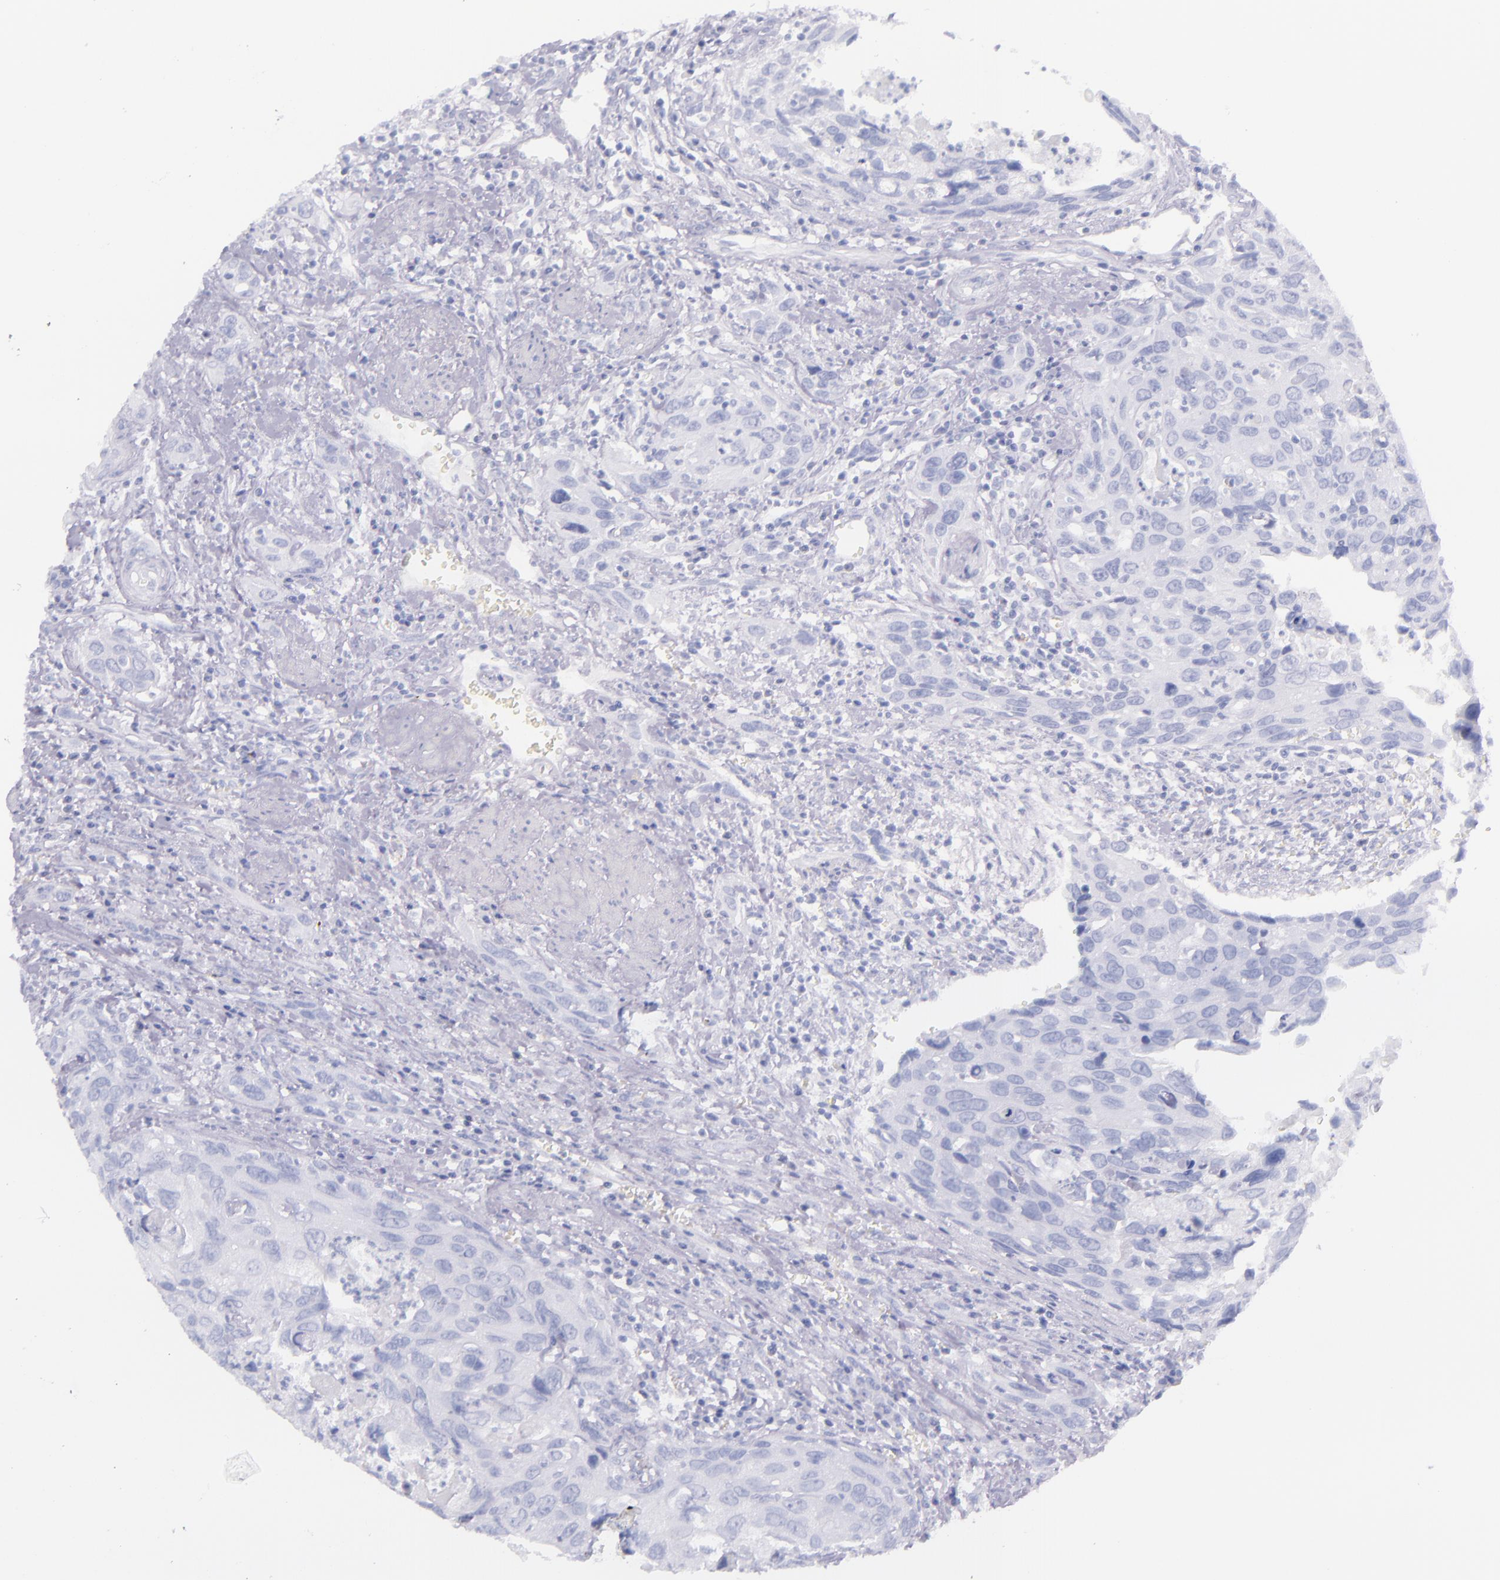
{"staining": {"intensity": "negative", "quantity": "none", "location": "none"}, "tissue": "urothelial cancer", "cell_type": "Tumor cells", "image_type": "cancer", "snomed": [{"axis": "morphology", "description": "Urothelial carcinoma, High grade"}, {"axis": "topography", "description": "Urinary bladder"}], "caption": "High magnification brightfield microscopy of urothelial carcinoma (high-grade) stained with DAB (brown) and counterstained with hematoxylin (blue): tumor cells show no significant expression. (Stains: DAB (3,3'-diaminobenzidine) immunohistochemistry with hematoxylin counter stain, Microscopy: brightfield microscopy at high magnification).", "gene": "SFTPB", "patient": {"sex": "male", "age": 71}}